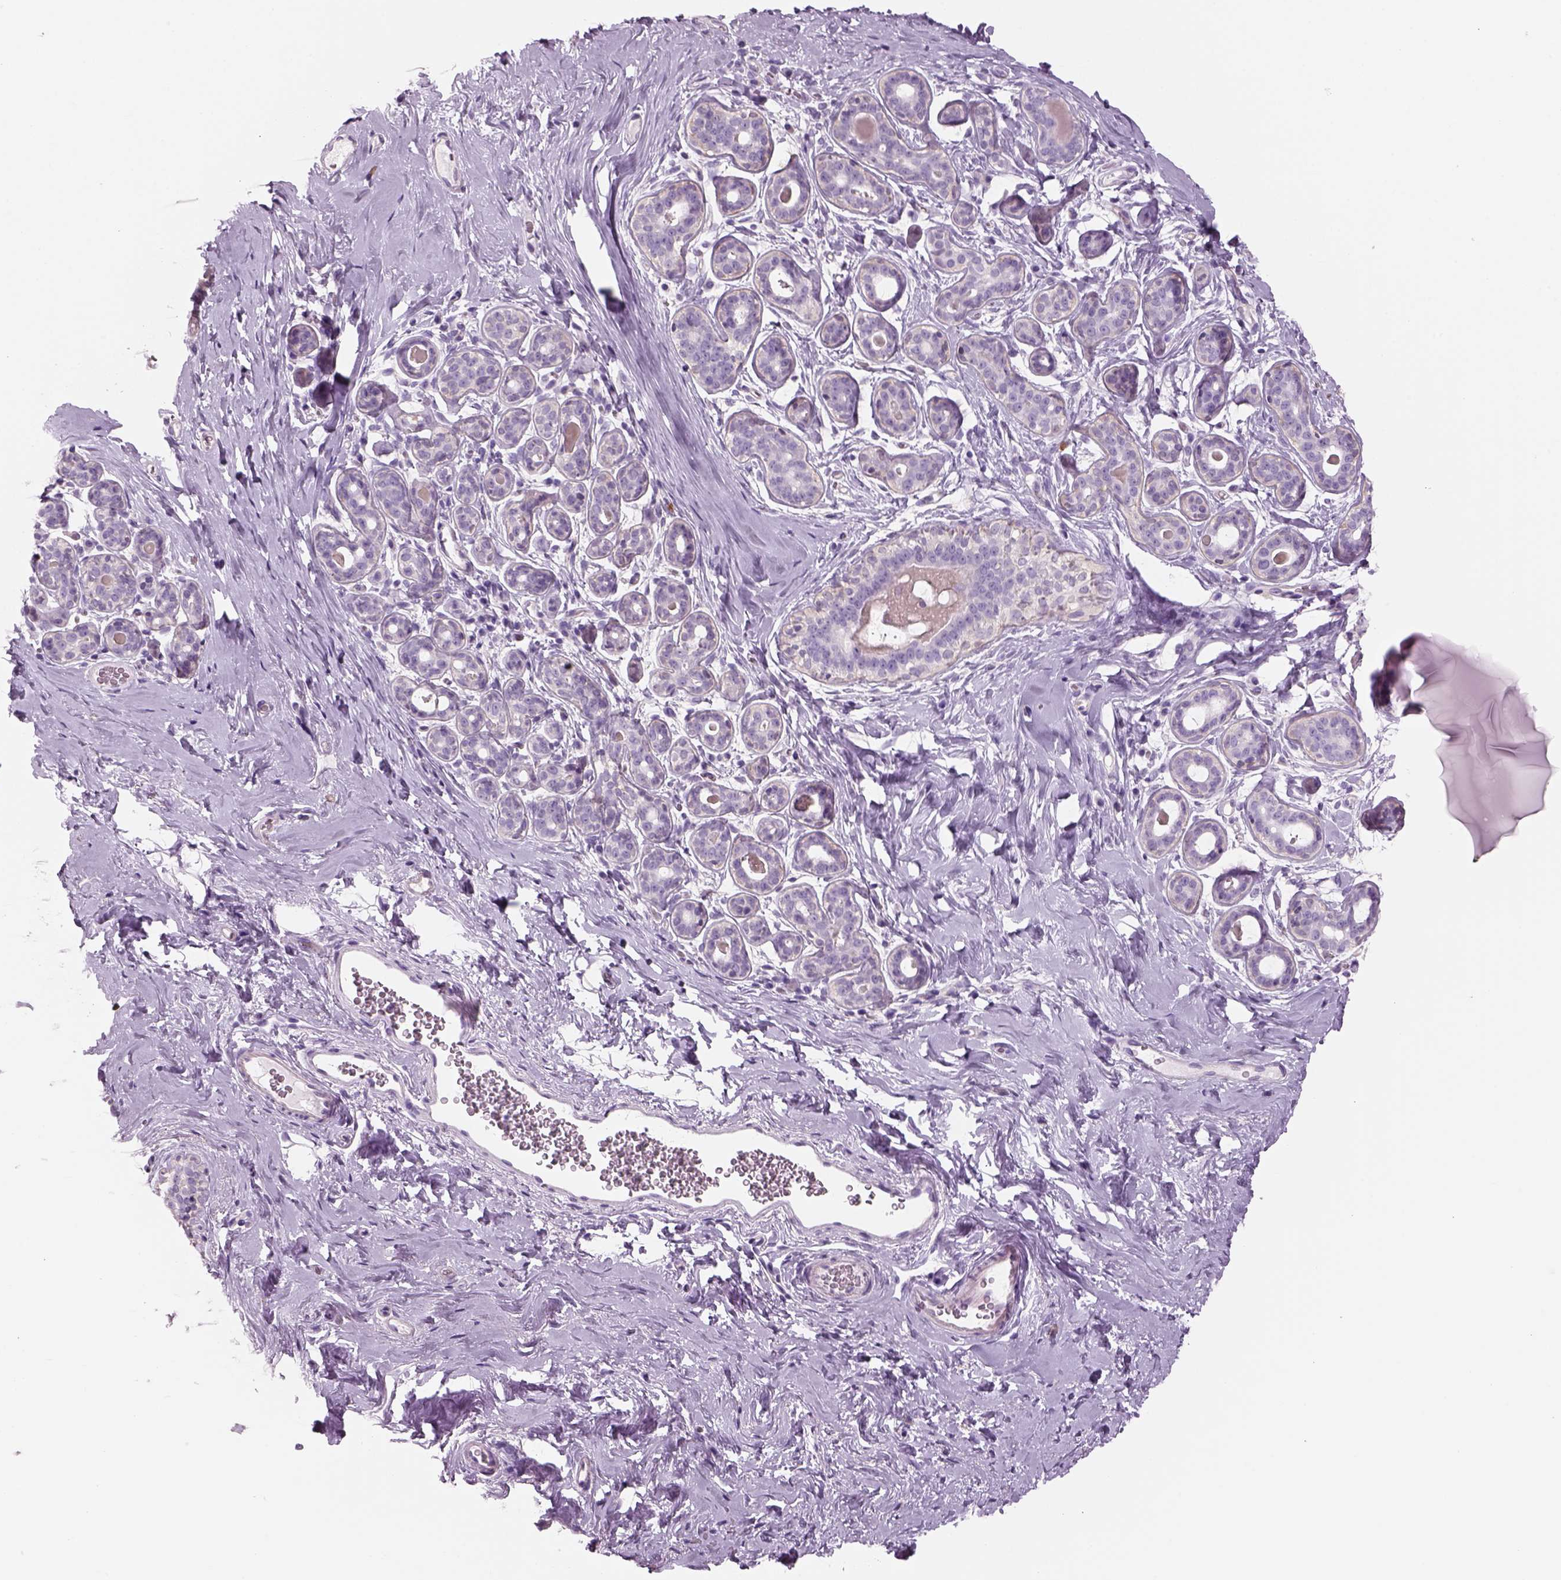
{"staining": {"intensity": "negative", "quantity": "none", "location": "none"}, "tissue": "breast", "cell_type": "Adipocytes", "image_type": "normal", "snomed": [{"axis": "morphology", "description": "Normal tissue, NOS"}, {"axis": "topography", "description": "Skin"}, {"axis": "topography", "description": "Breast"}], "caption": "Photomicrograph shows no protein positivity in adipocytes of benign breast.", "gene": "SLC1A7", "patient": {"sex": "female", "age": 43}}